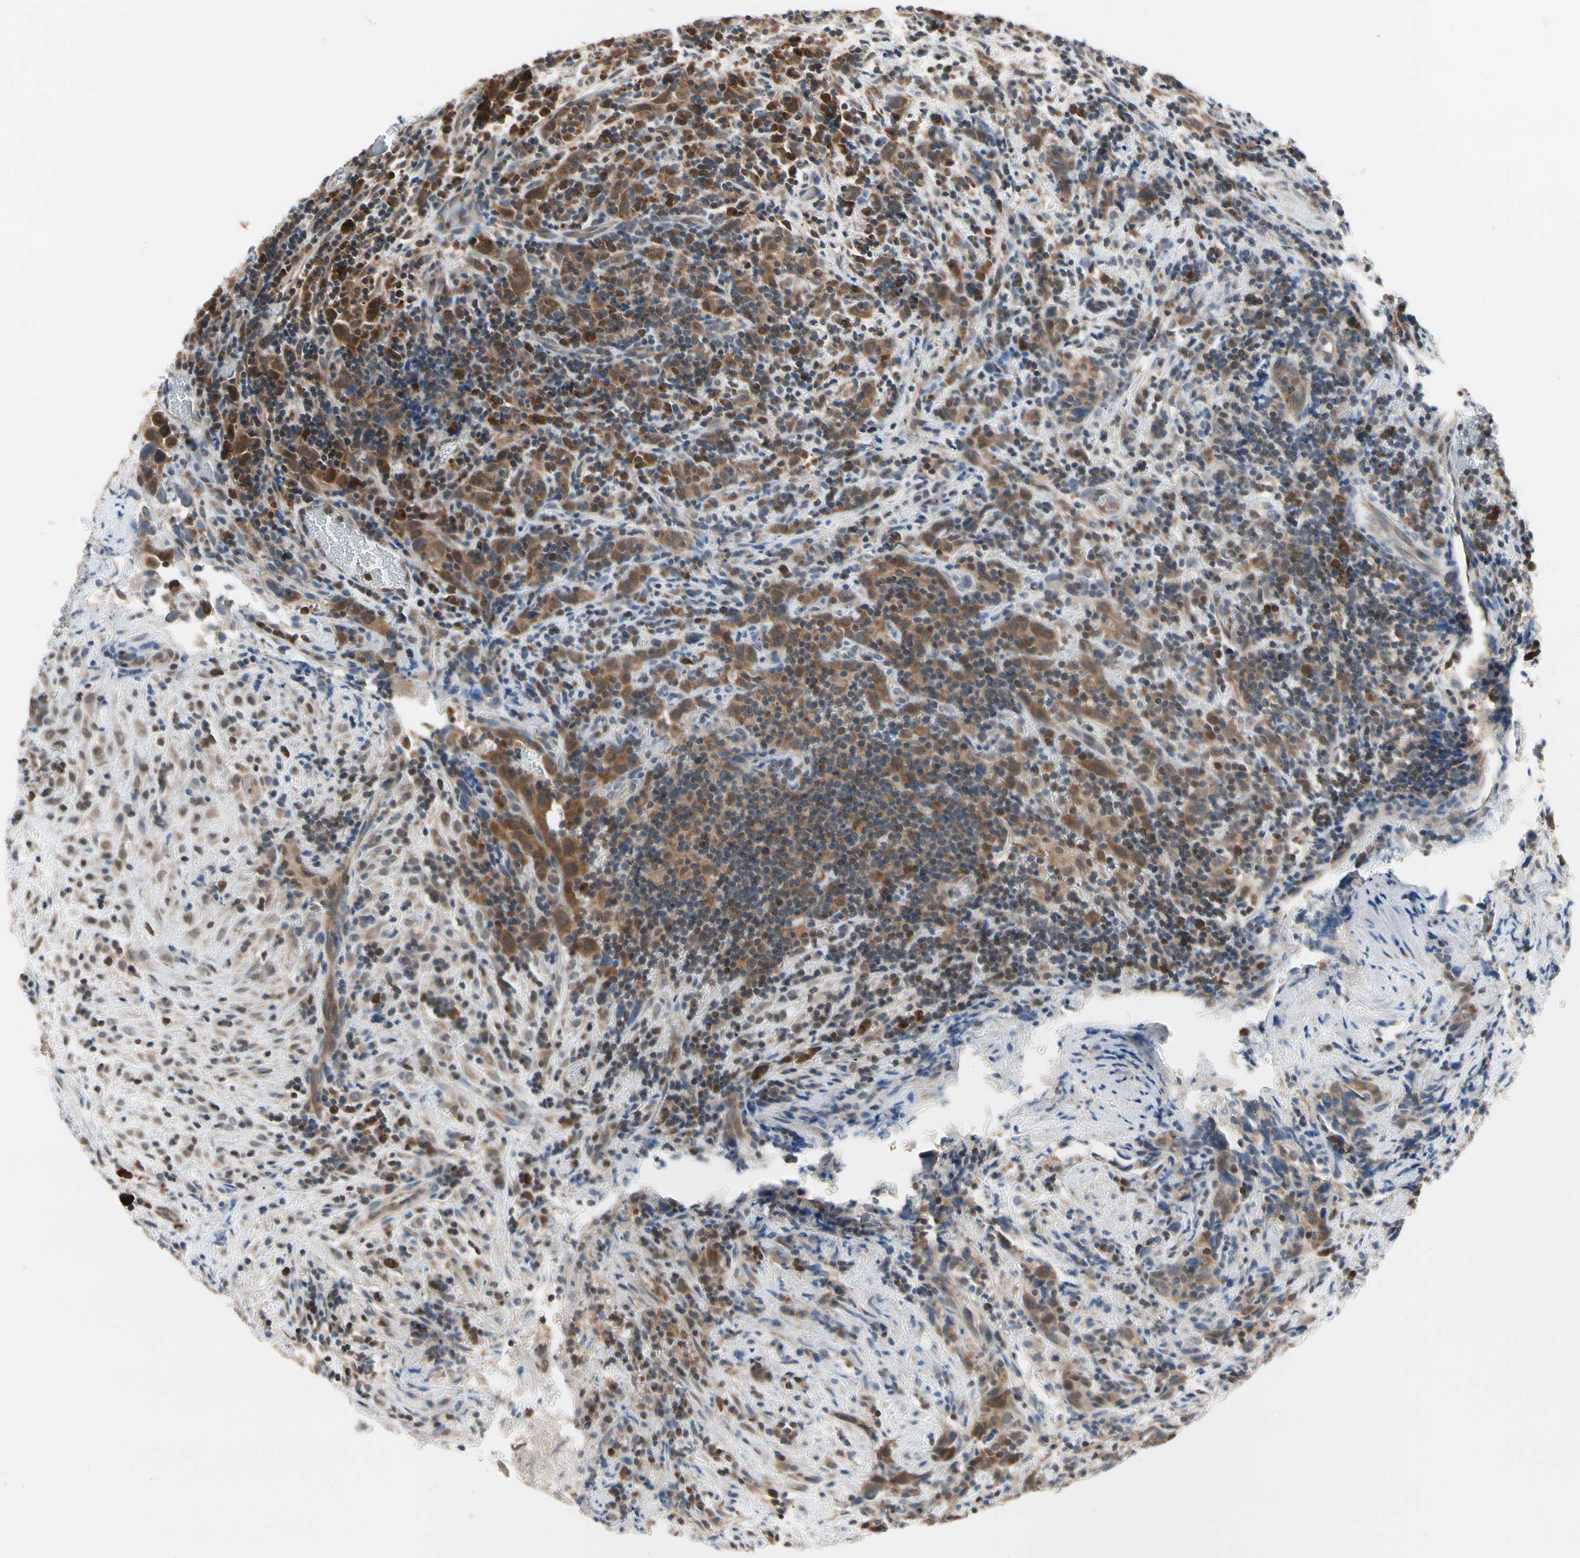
{"staining": {"intensity": "strong", "quantity": ">75%", "location": "cytoplasmic/membranous"}, "tissue": "urothelial cancer", "cell_type": "Tumor cells", "image_type": "cancer", "snomed": [{"axis": "morphology", "description": "Urothelial carcinoma, High grade"}, {"axis": "topography", "description": "Urinary bladder"}], "caption": "Urothelial carcinoma (high-grade) stained with DAB (3,3'-diaminobenzidine) immunohistochemistry (IHC) shows high levels of strong cytoplasmic/membranous expression in approximately >75% of tumor cells.", "gene": "MTHFS", "patient": {"sex": "male", "age": 61}}